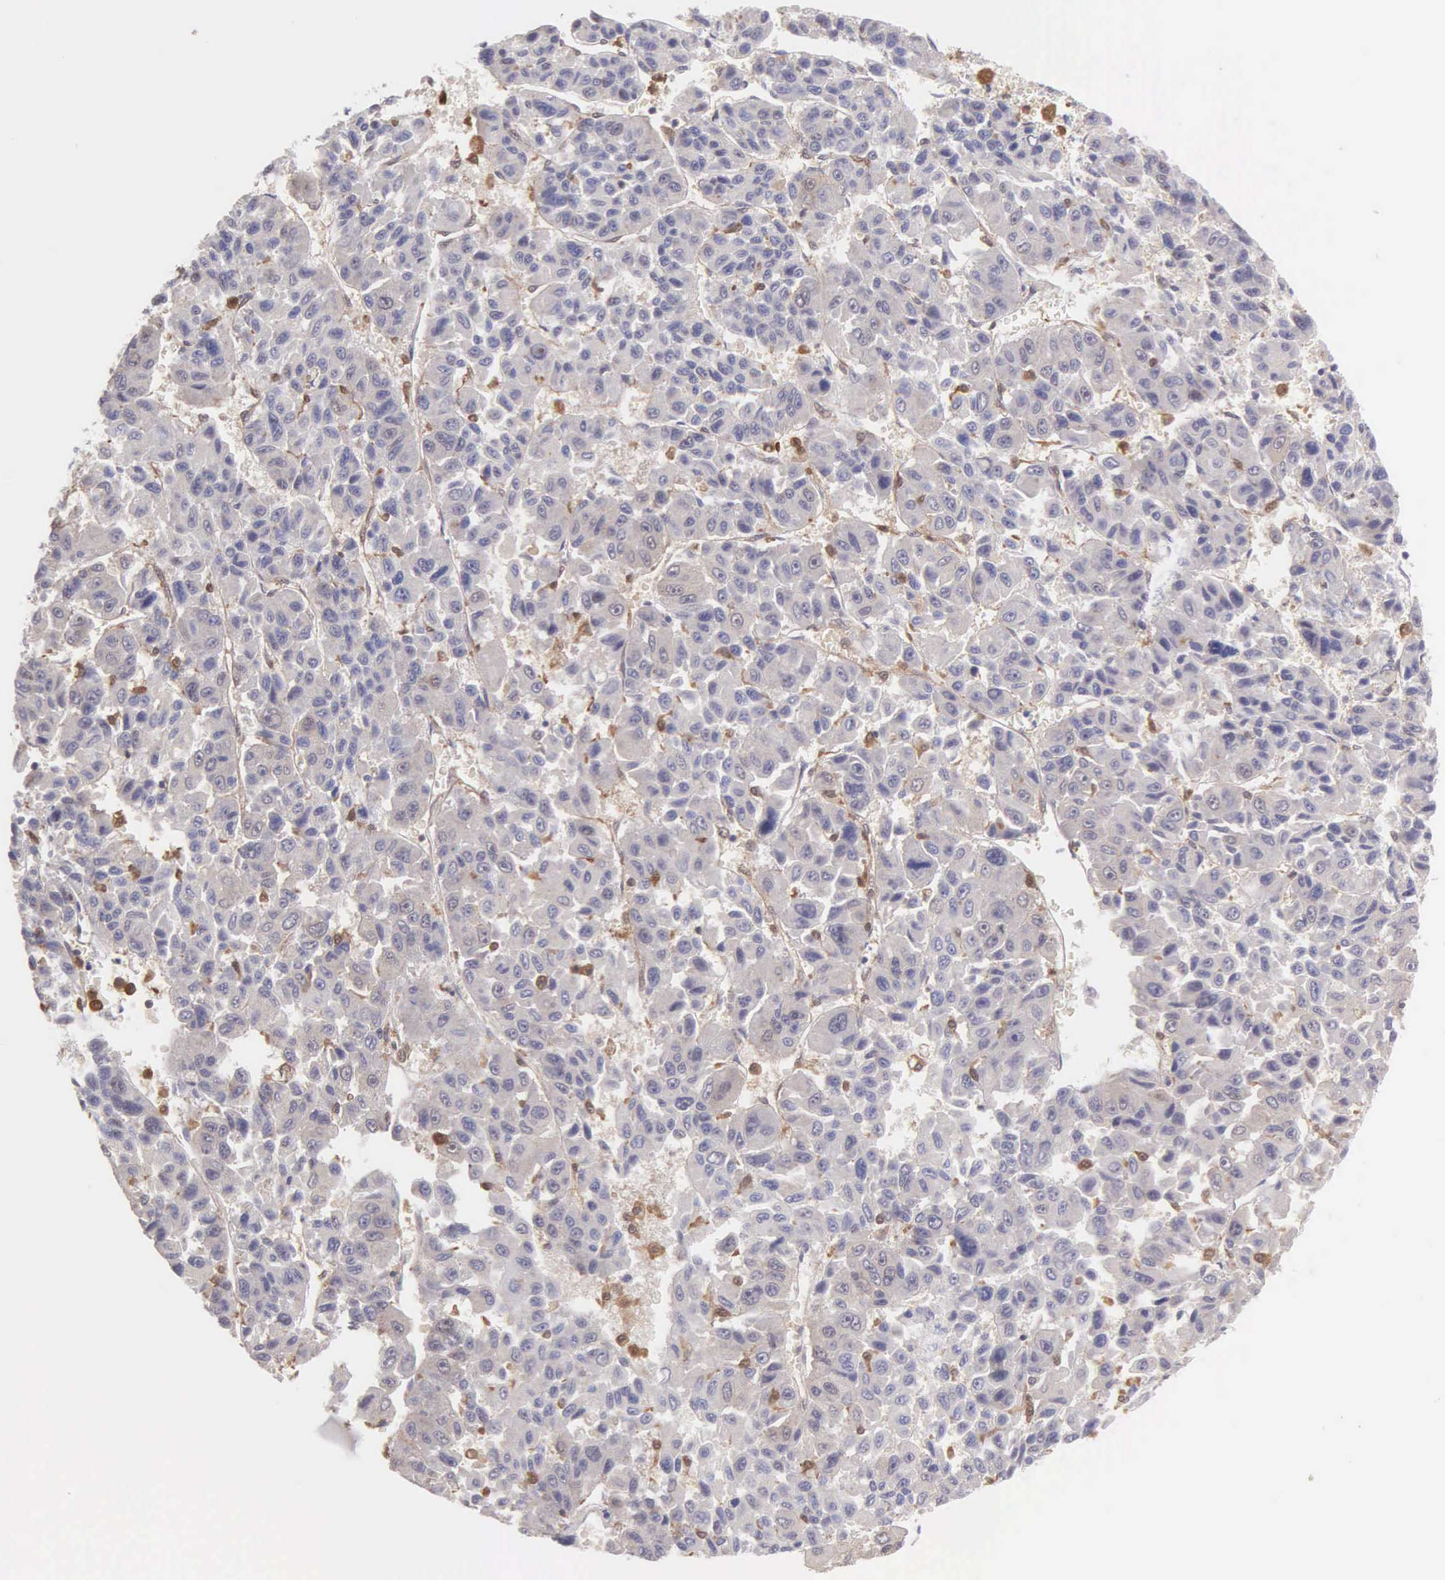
{"staining": {"intensity": "weak", "quantity": "25%-75%", "location": "cytoplasmic/membranous"}, "tissue": "liver cancer", "cell_type": "Tumor cells", "image_type": "cancer", "snomed": [{"axis": "morphology", "description": "Carcinoma, Hepatocellular, NOS"}, {"axis": "topography", "description": "Liver"}], "caption": "An IHC histopathology image of neoplastic tissue is shown. Protein staining in brown highlights weak cytoplasmic/membranous positivity in liver cancer (hepatocellular carcinoma) within tumor cells.", "gene": "BID", "patient": {"sex": "male", "age": 64}}